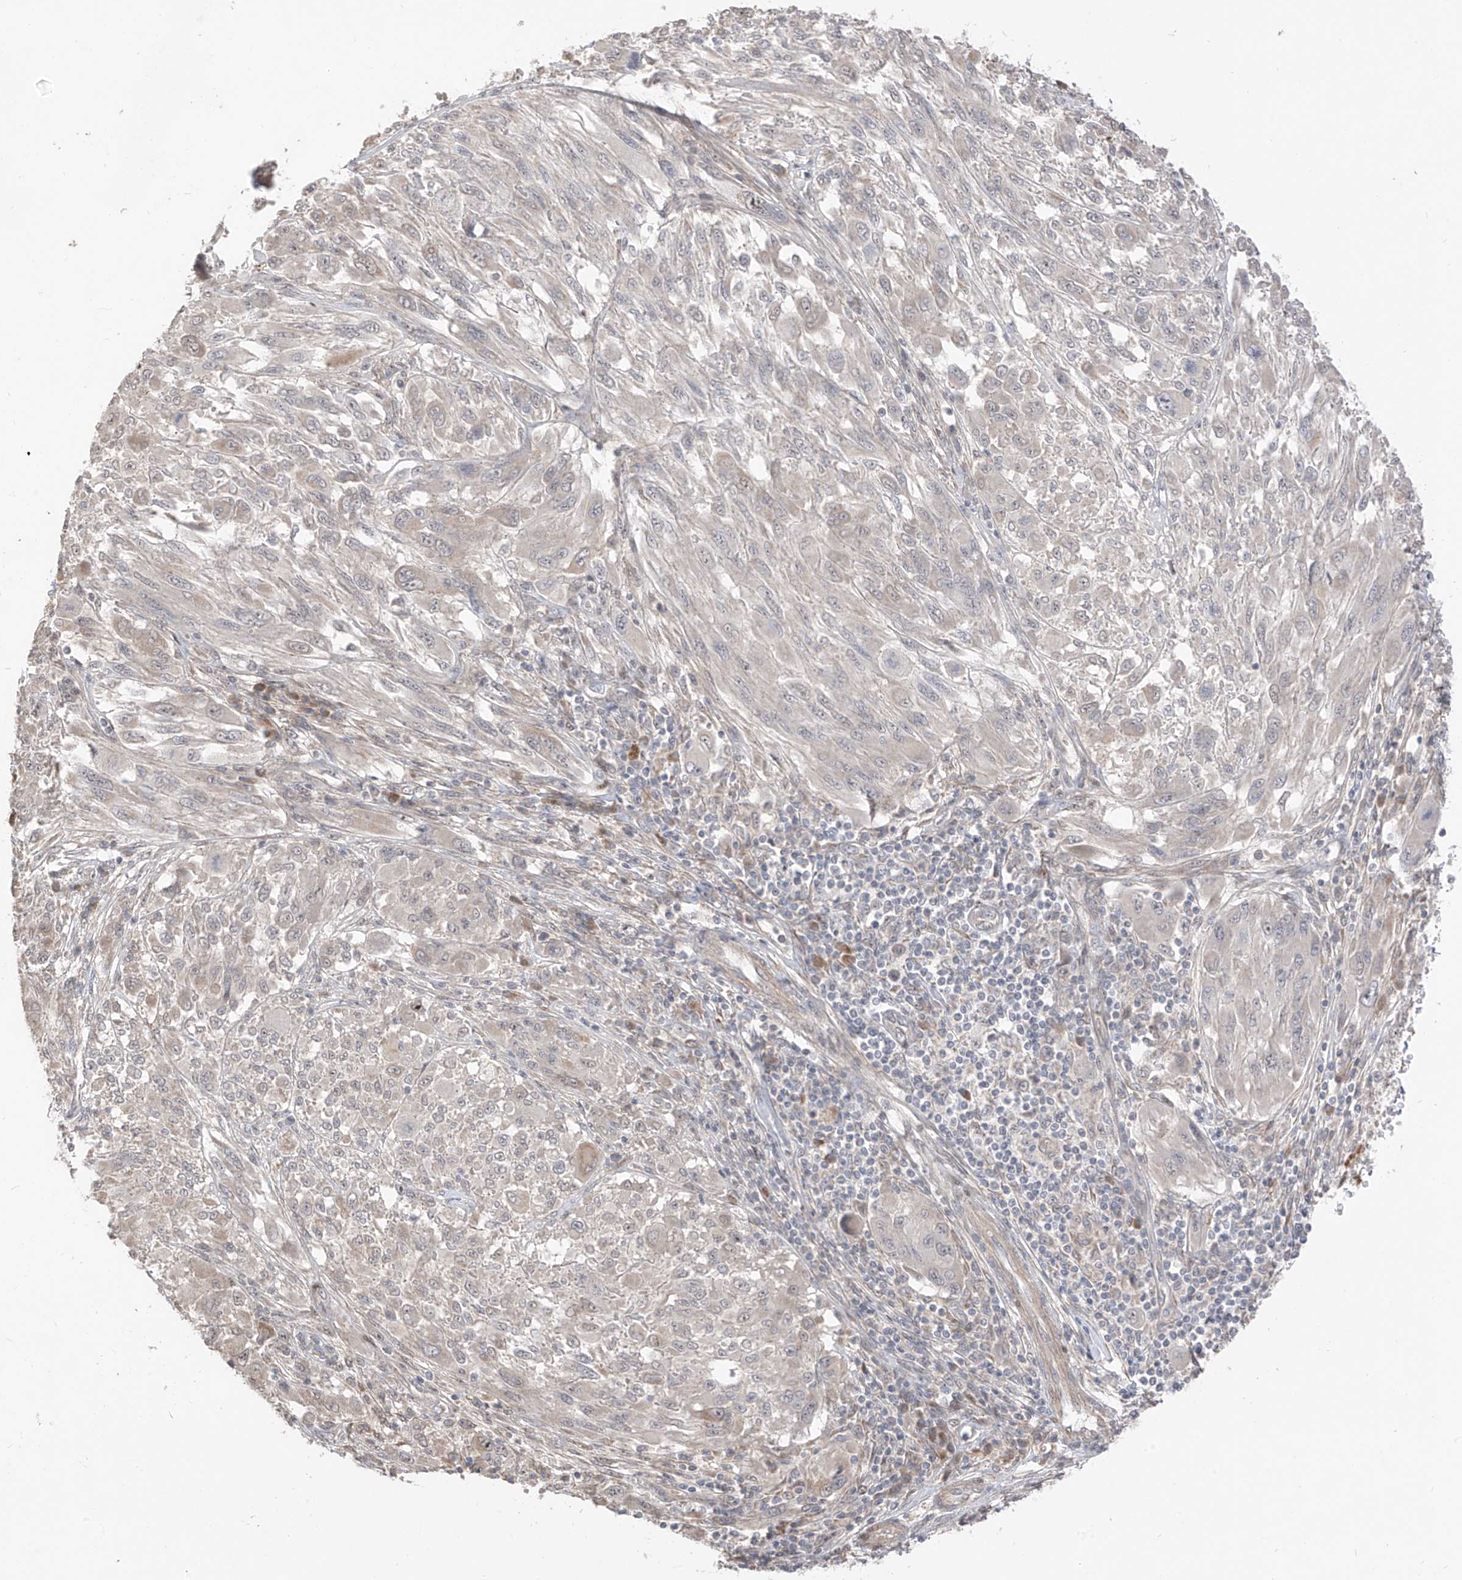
{"staining": {"intensity": "negative", "quantity": "none", "location": "none"}, "tissue": "melanoma", "cell_type": "Tumor cells", "image_type": "cancer", "snomed": [{"axis": "morphology", "description": "Malignant melanoma, NOS"}, {"axis": "topography", "description": "Skin"}], "caption": "Malignant melanoma was stained to show a protein in brown. There is no significant positivity in tumor cells.", "gene": "LATS1", "patient": {"sex": "female", "age": 91}}